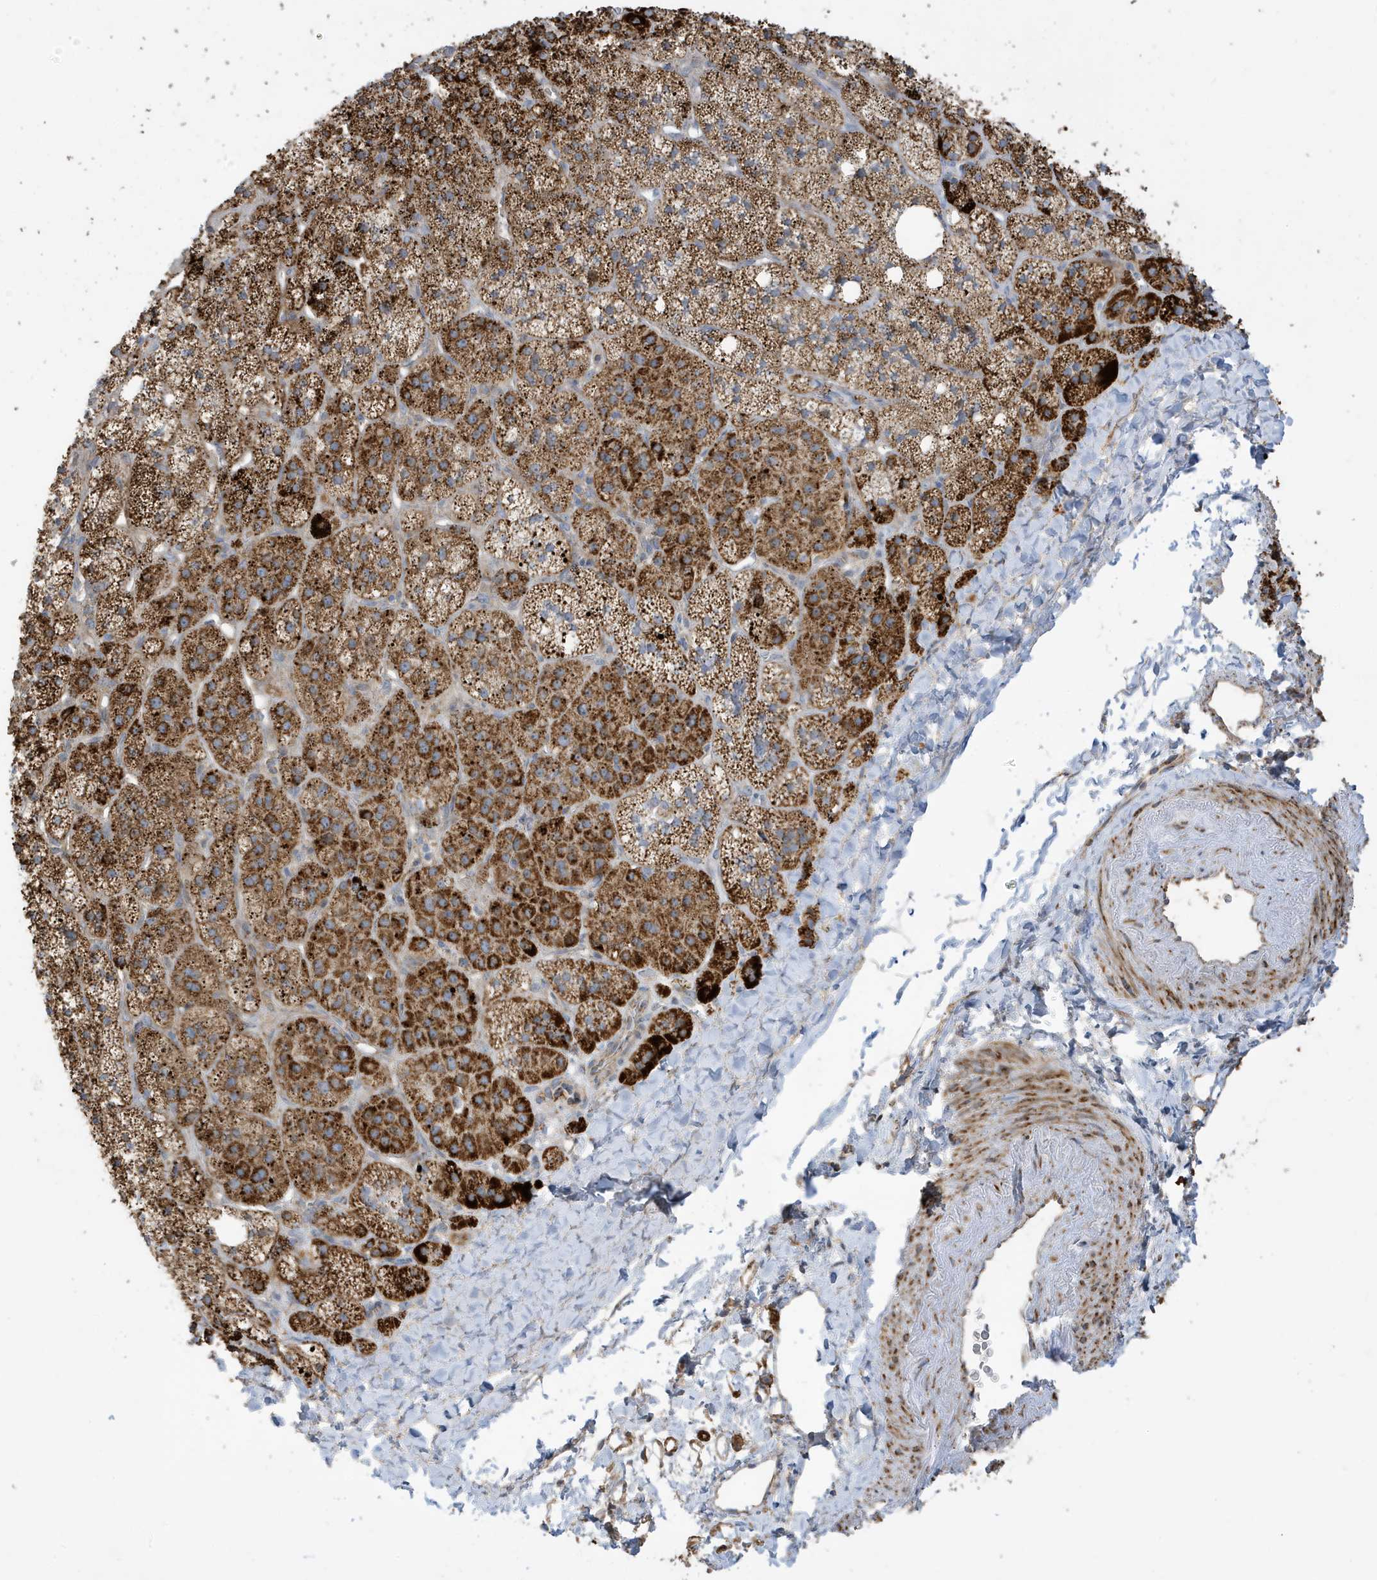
{"staining": {"intensity": "strong", "quantity": ">75%", "location": "cytoplasmic/membranous"}, "tissue": "adrenal gland", "cell_type": "Glandular cells", "image_type": "normal", "snomed": [{"axis": "morphology", "description": "Normal tissue, NOS"}, {"axis": "topography", "description": "Adrenal gland"}], "caption": "Immunohistochemical staining of normal adrenal gland exhibits strong cytoplasmic/membranous protein staining in about >75% of glandular cells. The protein of interest is stained brown, and the nuclei are stained in blue (DAB (3,3'-diaminobenzidine) IHC with brightfield microscopy, high magnification).", "gene": "IFT57", "patient": {"sex": "male", "age": 61}}